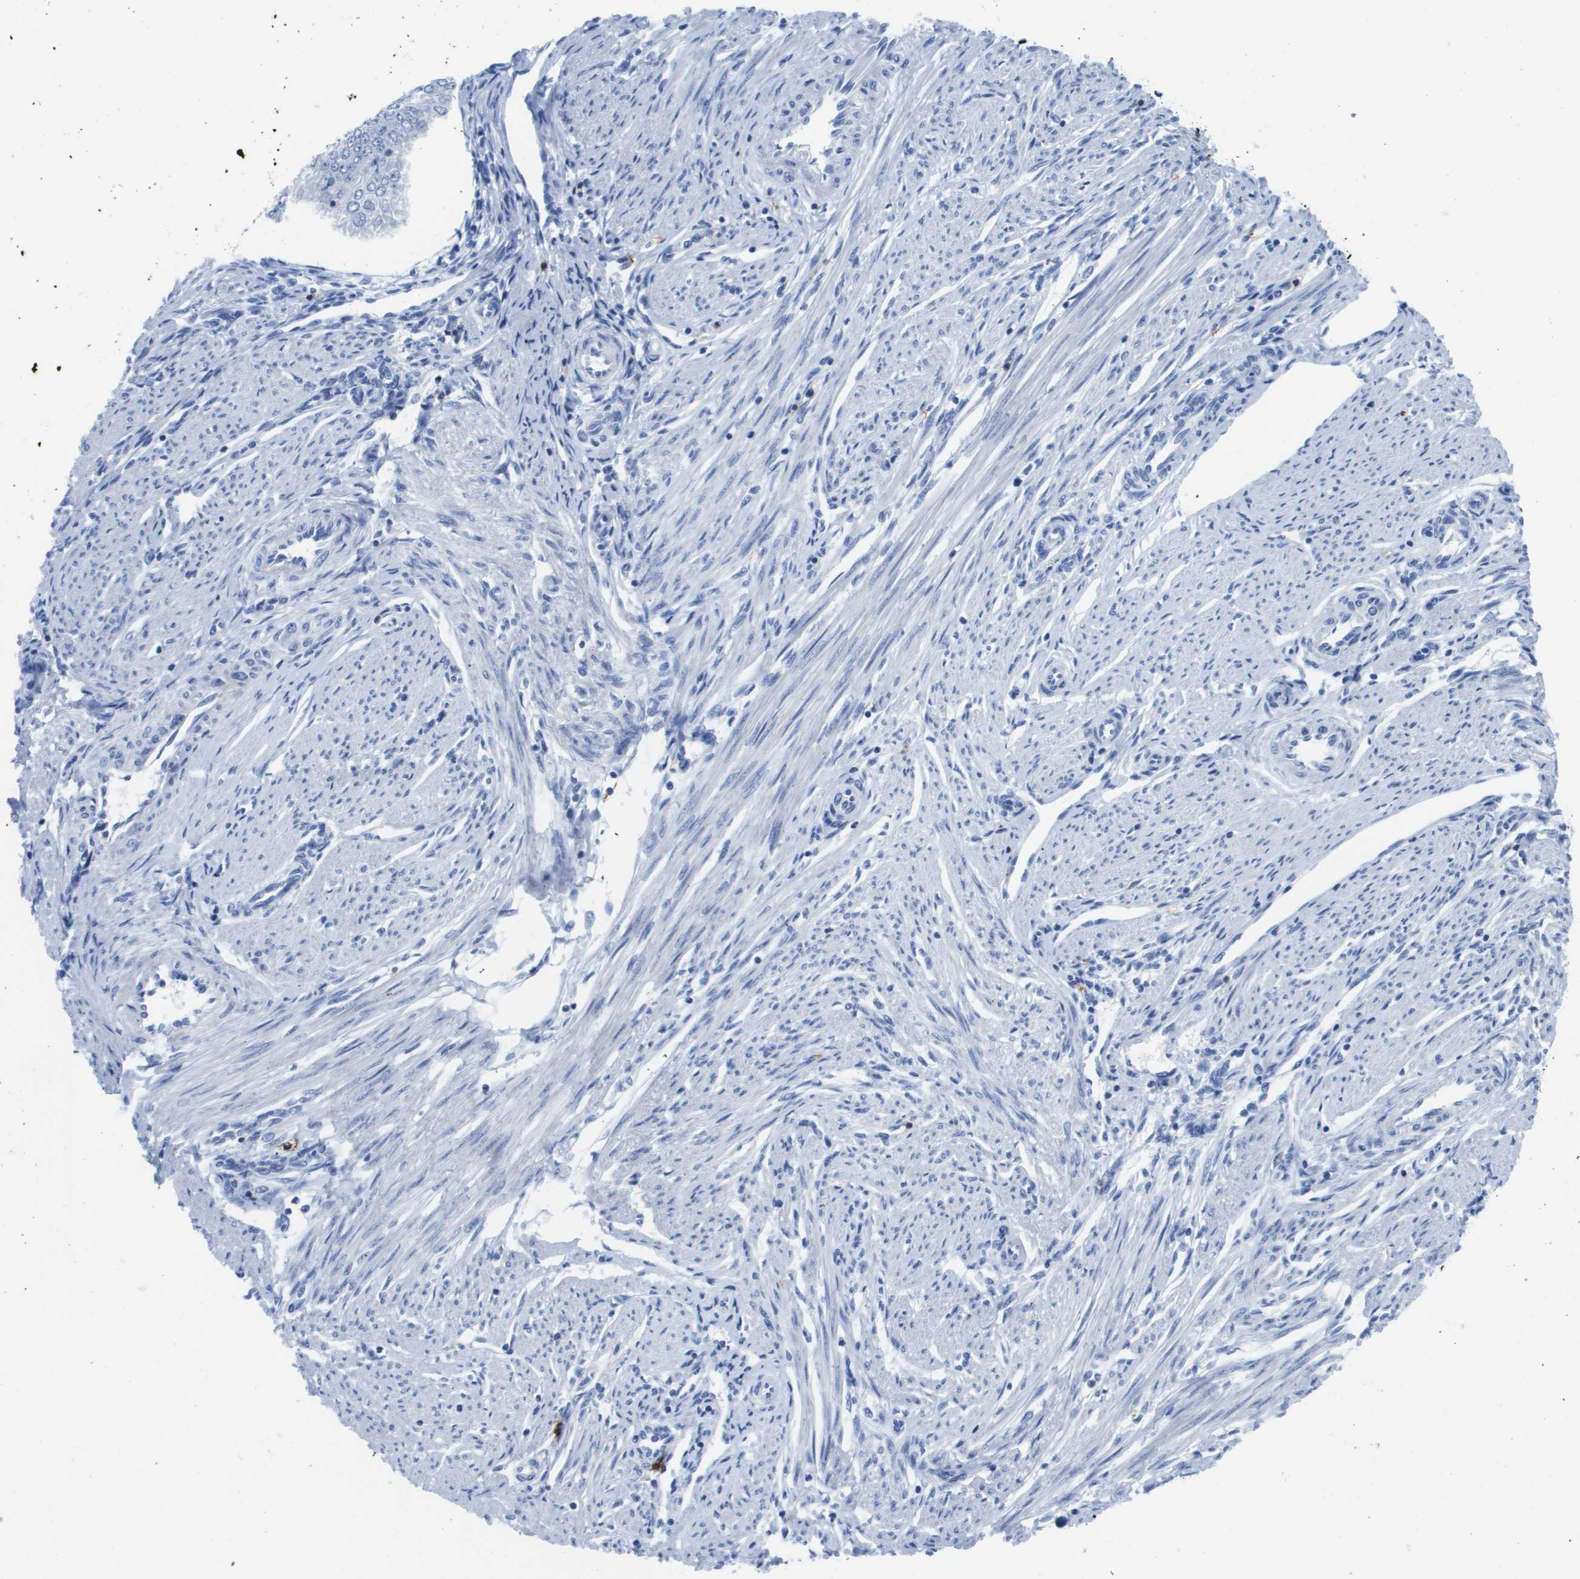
{"staining": {"intensity": "negative", "quantity": "none", "location": "none"}, "tissue": "endometrial cancer", "cell_type": "Tumor cells", "image_type": "cancer", "snomed": [{"axis": "morphology", "description": "Adenocarcinoma, NOS"}, {"axis": "topography", "description": "Endometrium"}], "caption": "Image shows no significant protein expression in tumor cells of endometrial cancer (adenocarcinoma). (DAB (3,3'-diaminobenzidine) IHC with hematoxylin counter stain).", "gene": "MS4A1", "patient": {"sex": "female", "age": 53}}